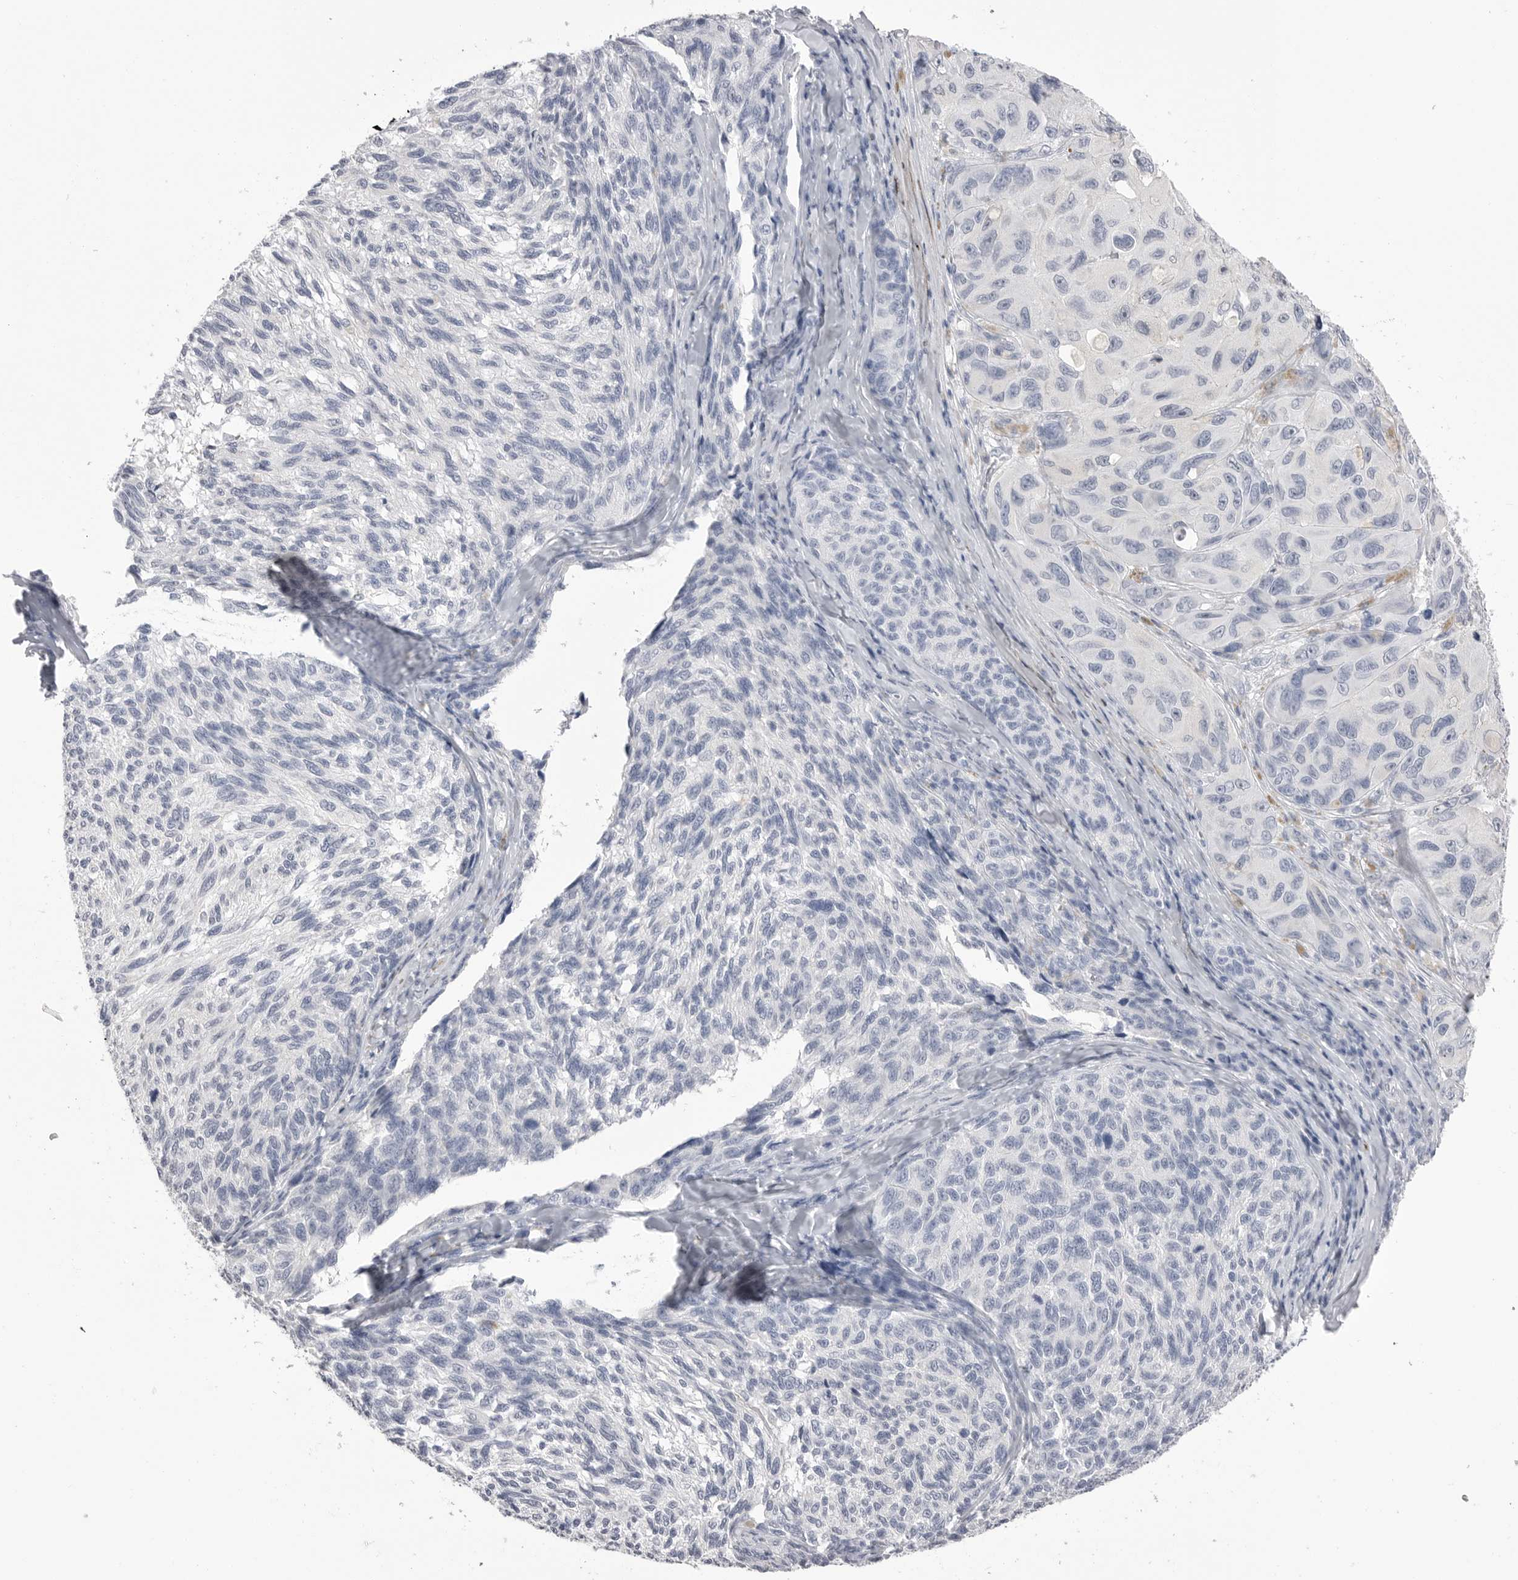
{"staining": {"intensity": "negative", "quantity": "none", "location": "none"}, "tissue": "melanoma", "cell_type": "Tumor cells", "image_type": "cancer", "snomed": [{"axis": "morphology", "description": "Malignant melanoma, NOS"}, {"axis": "topography", "description": "Skin"}], "caption": "Tumor cells show no significant protein positivity in malignant melanoma.", "gene": "CPB1", "patient": {"sex": "female", "age": 73}}